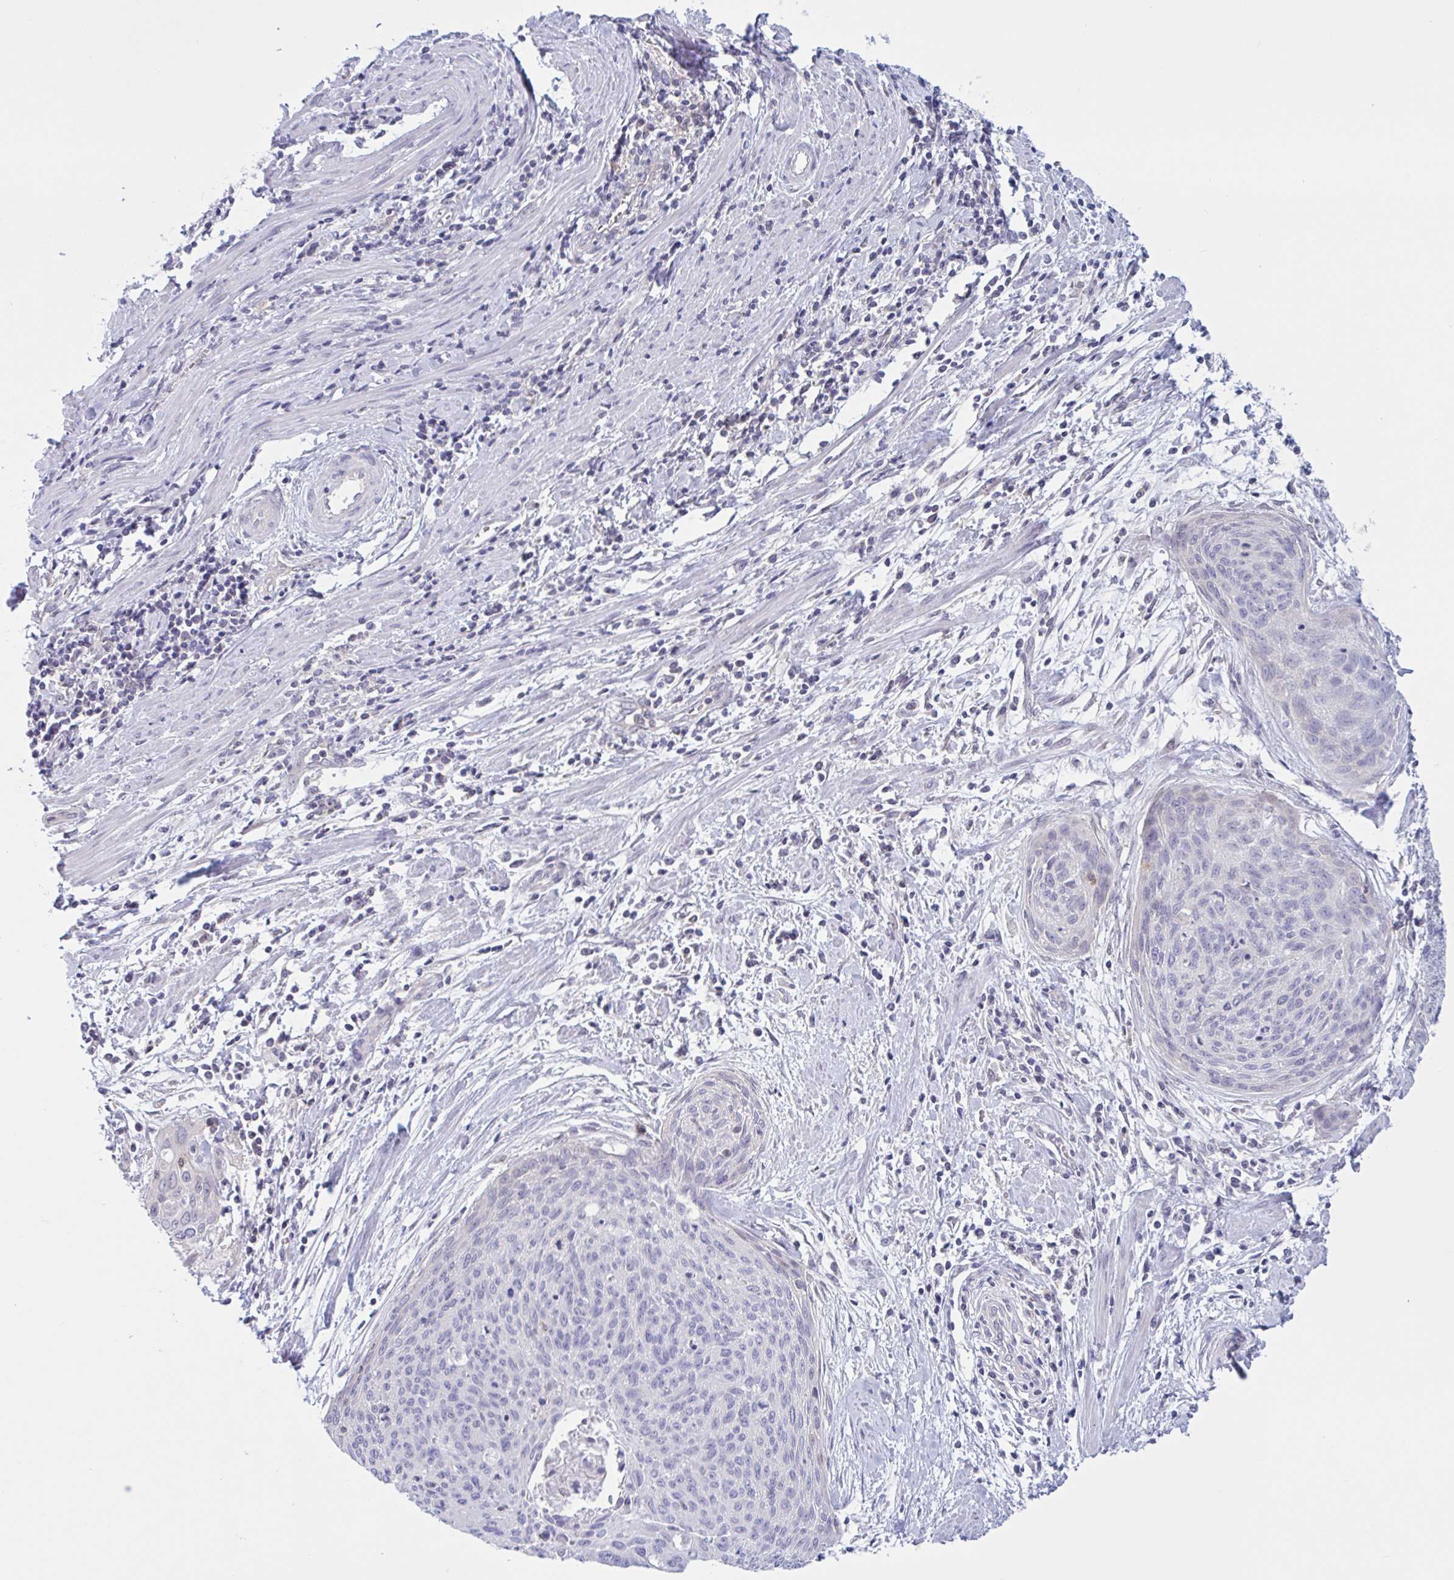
{"staining": {"intensity": "negative", "quantity": "none", "location": "none"}, "tissue": "cervical cancer", "cell_type": "Tumor cells", "image_type": "cancer", "snomed": [{"axis": "morphology", "description": "Squamous cell carcinoma, NOS"}, {"axis": "topography", "description": "Cervix"}], "caption": "There is no significant expression in tumor cells of cervical cancer.", "gene": "TANK", "patient": {"sex": "female", "age": 55}}